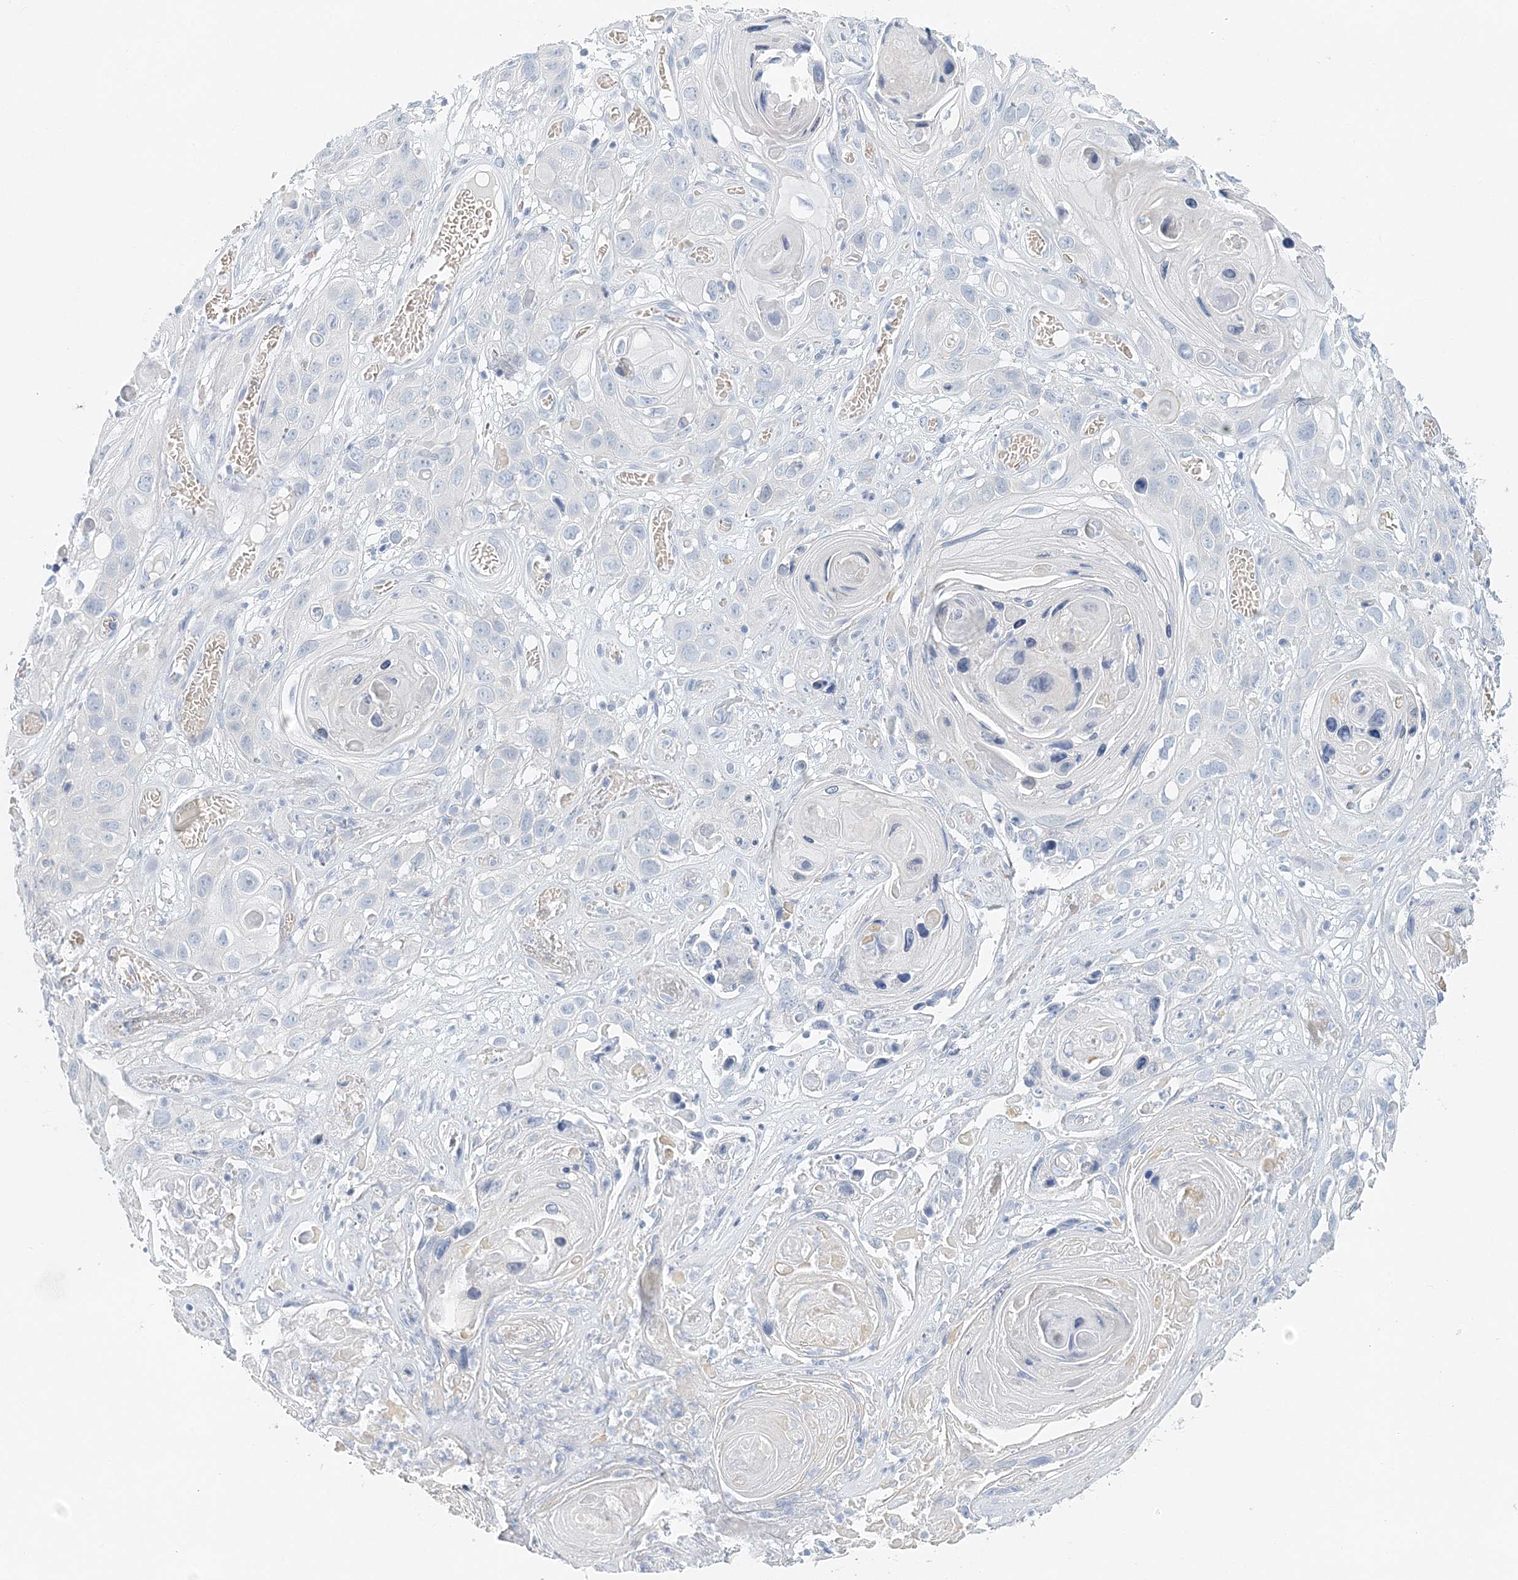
{"staining": {"intensity": "negative", "quantity": "none", "location": "none"}, "tissue": "skin cancer", "cell_type": "Tumor cells", "image_type": "cancer", "snomed": [{"axis": "morphology", "description": "Squamous cell carcinoma, NOS"}, {"axis": "topography", "description": "Skin"}], "caption": "Image shows no significant protein expression in tumor cells of skin cancer (squamous cell carcinoma).", "gene": "VILL", "patient": {"sex": "male", "age": 55}}